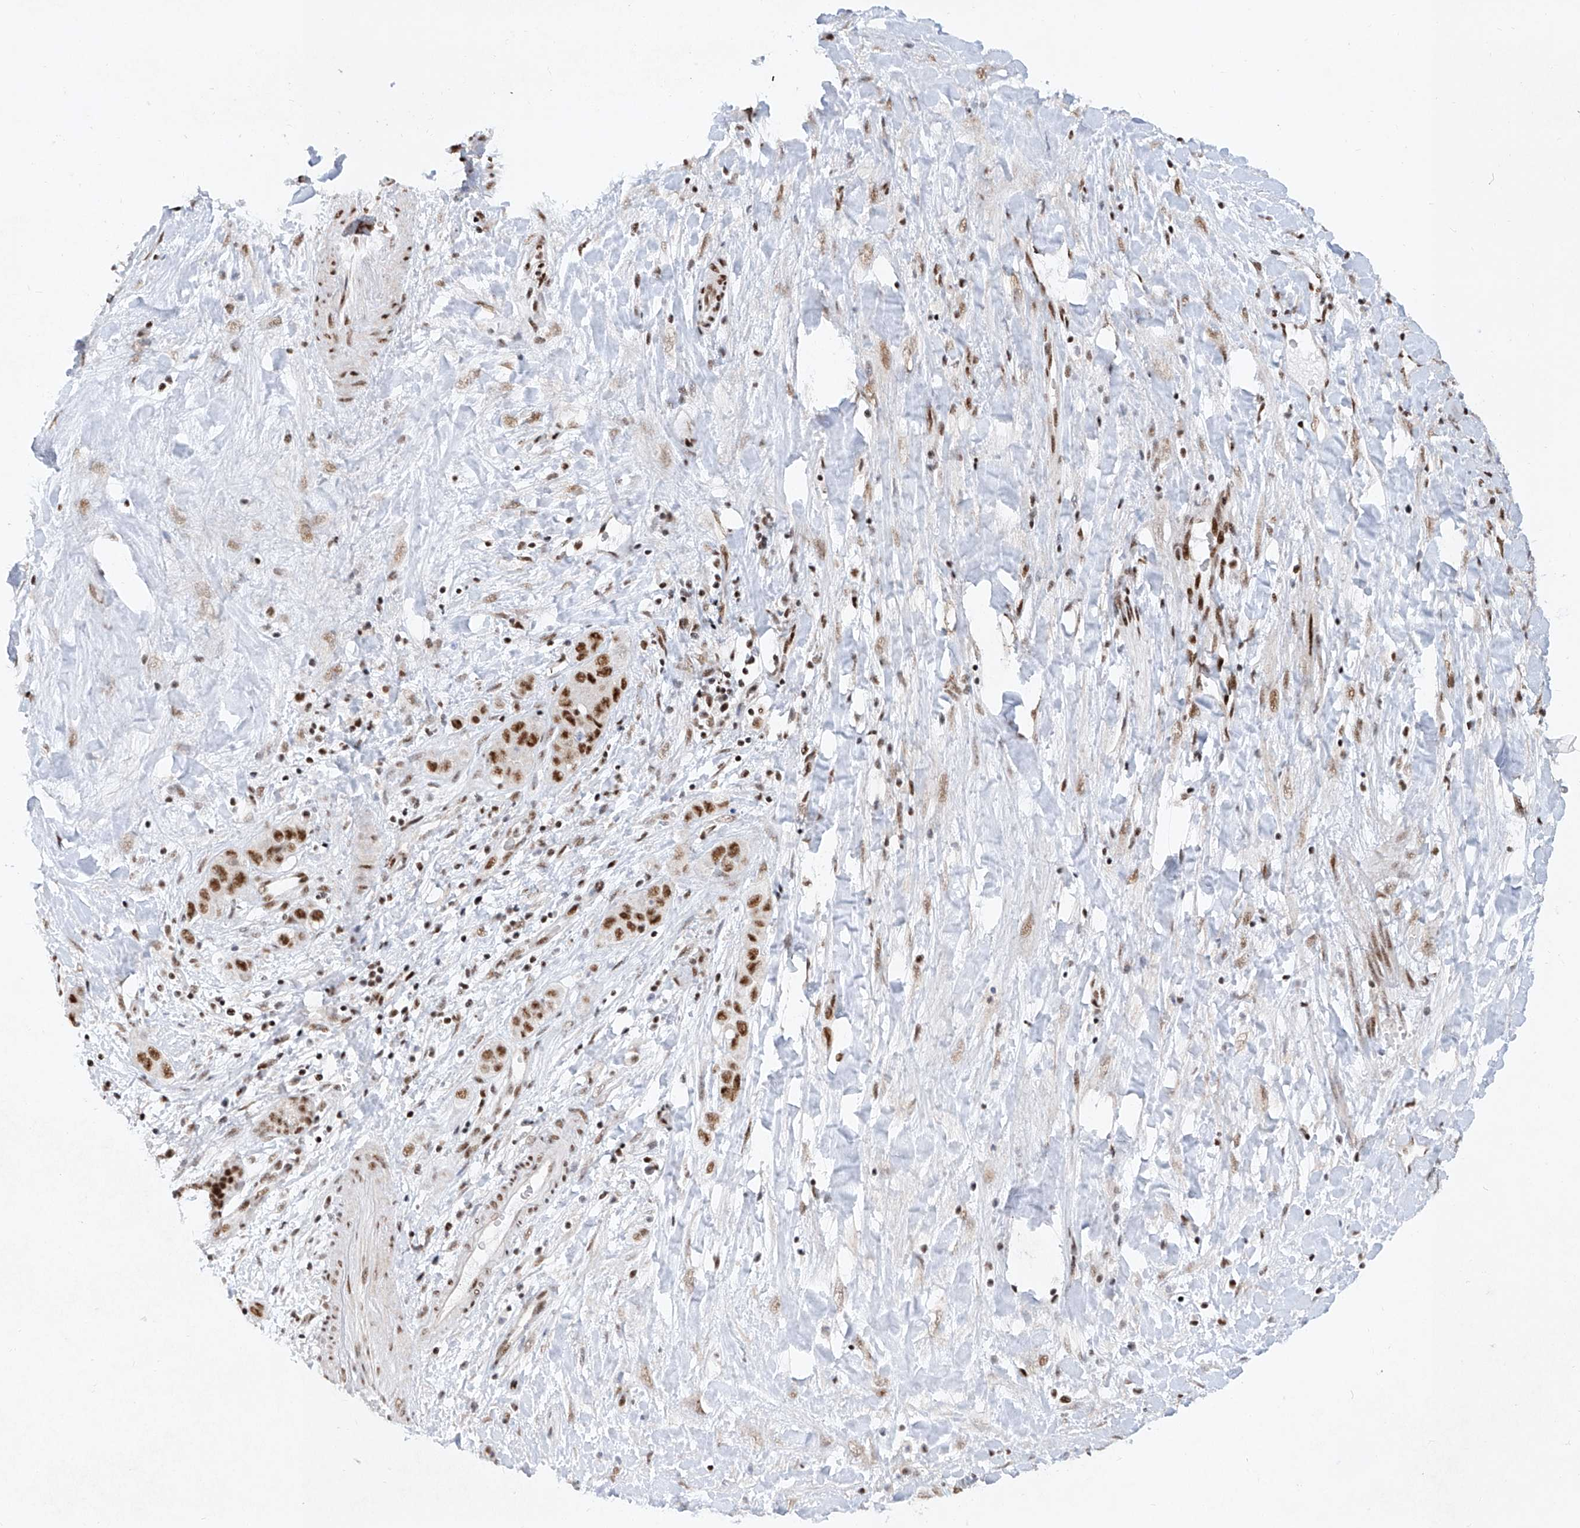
{"staining": {"intensity": "strong", "quantity": ">75%", "location": "nuclear"}, "tissue": "liver cancer", "cell_type": "Tumor cells", "image_type": "cancer", "snomed": [{"axis": "morphology", "description": "Cholangiocarcinoma"}, {"axis": "topography", "description": "Liver"}], "caption": "This image shows immunohistochemistry staining of human liver cancer, with high strong nuclear positivity in approximately >75% of tumor cells.", "gene": "TAF4", "patient": {"sex": "female", "age": 52}}